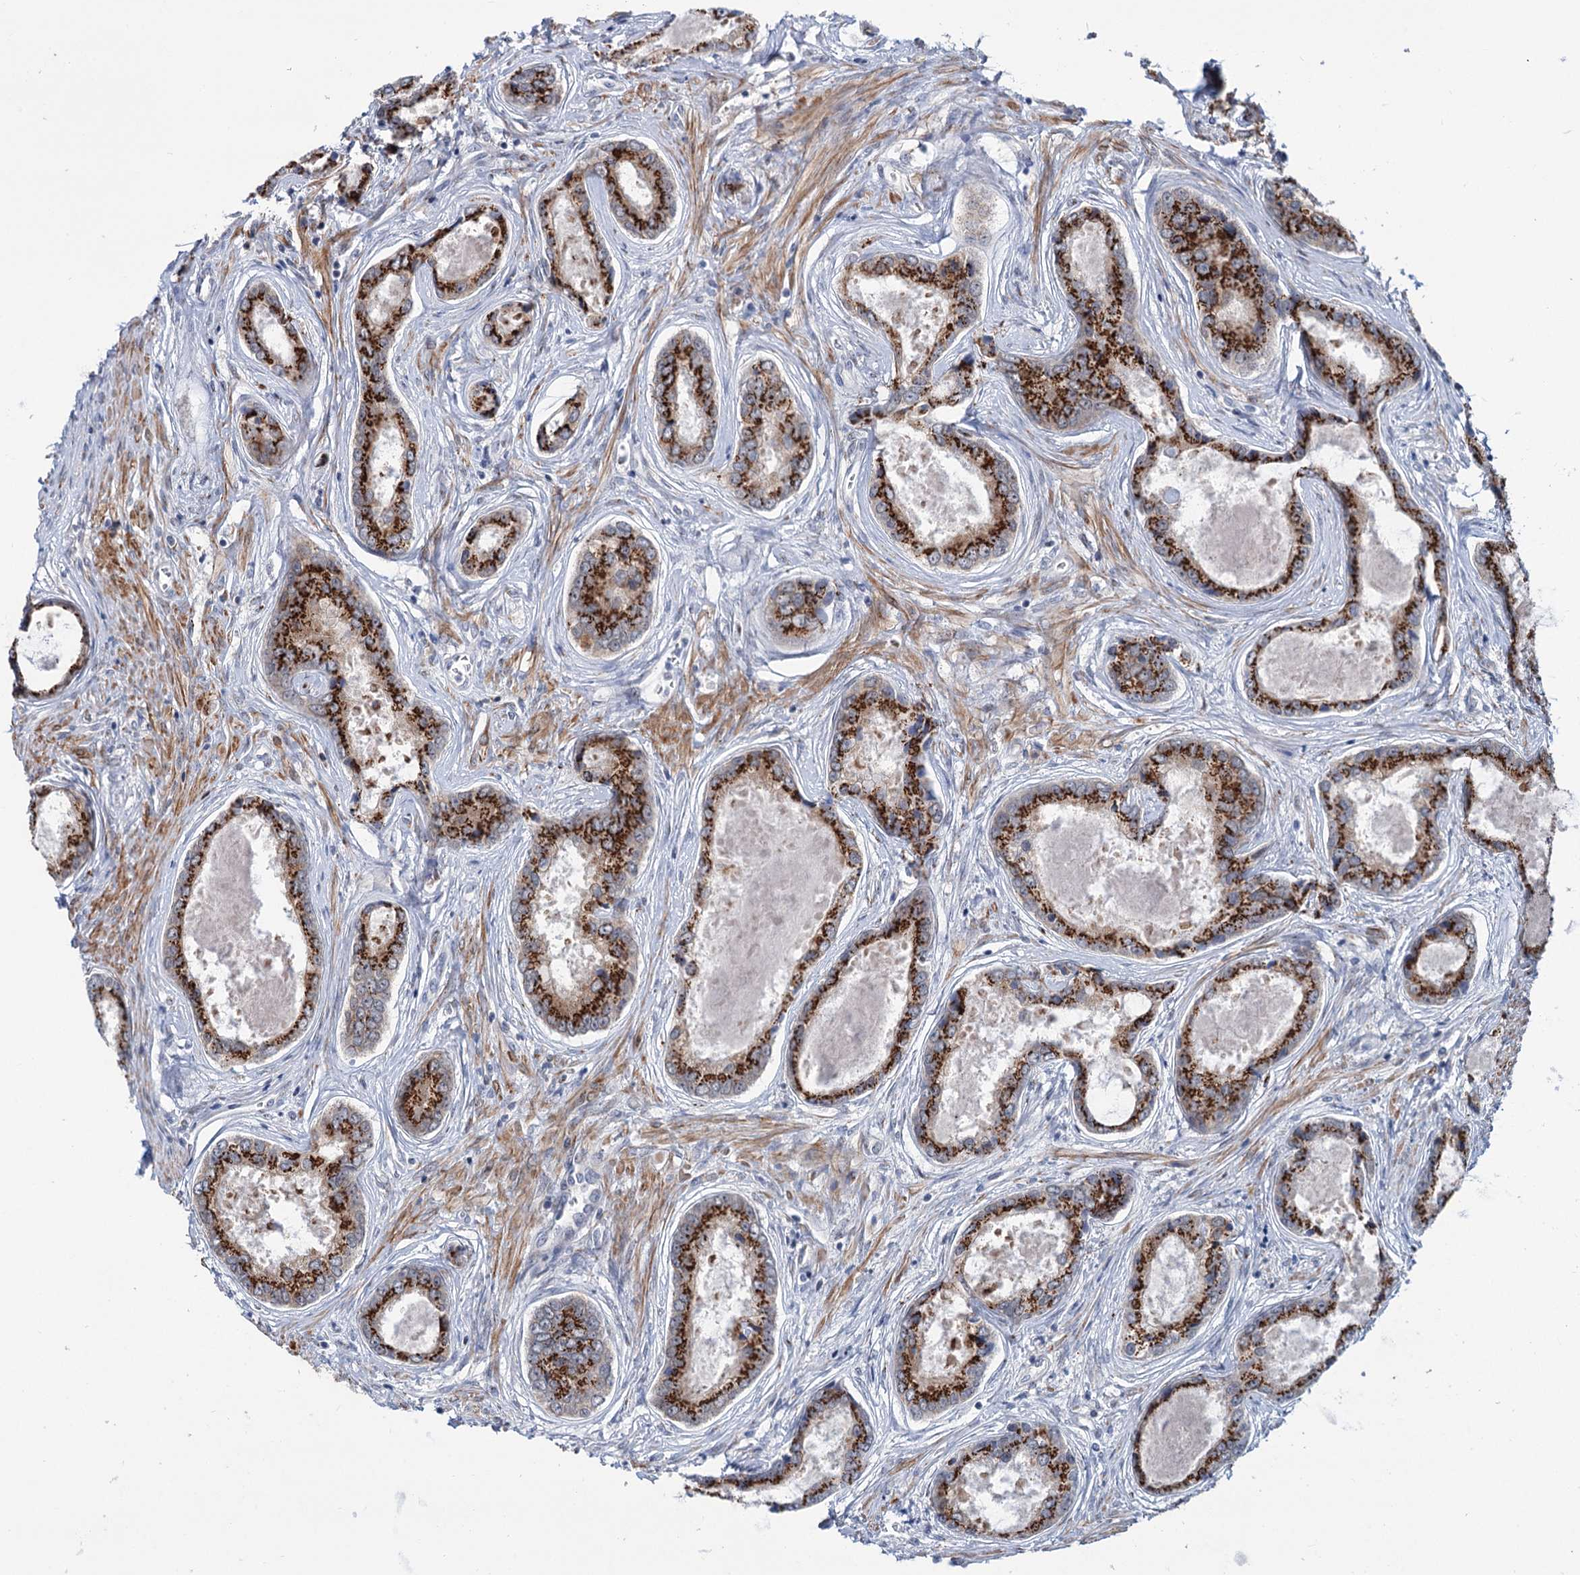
{"staining": {"intensity": "strong", "quantity": ">75%", "location": "cytoplasmic/membranous"}, "tissue": "prostate cancer", "cell_type": "Tumor cells", "image_type": "cancer", "snomed": [{"axis": "morphology", "description": "Adenocarcinoma, Low grade"}, {"axis": "topography", "description": "Prostate"}], "caption": "An immunohistochemistry histopathology image of neoplastic tissue is shown. Protein staining in brown labels strong cytoplasmic/membranous positivity in low-grade adenocarcinoma (prostate) within tumor cells.", "gene": "ELP4", "patient": {"sex": "male", "age": 68}}